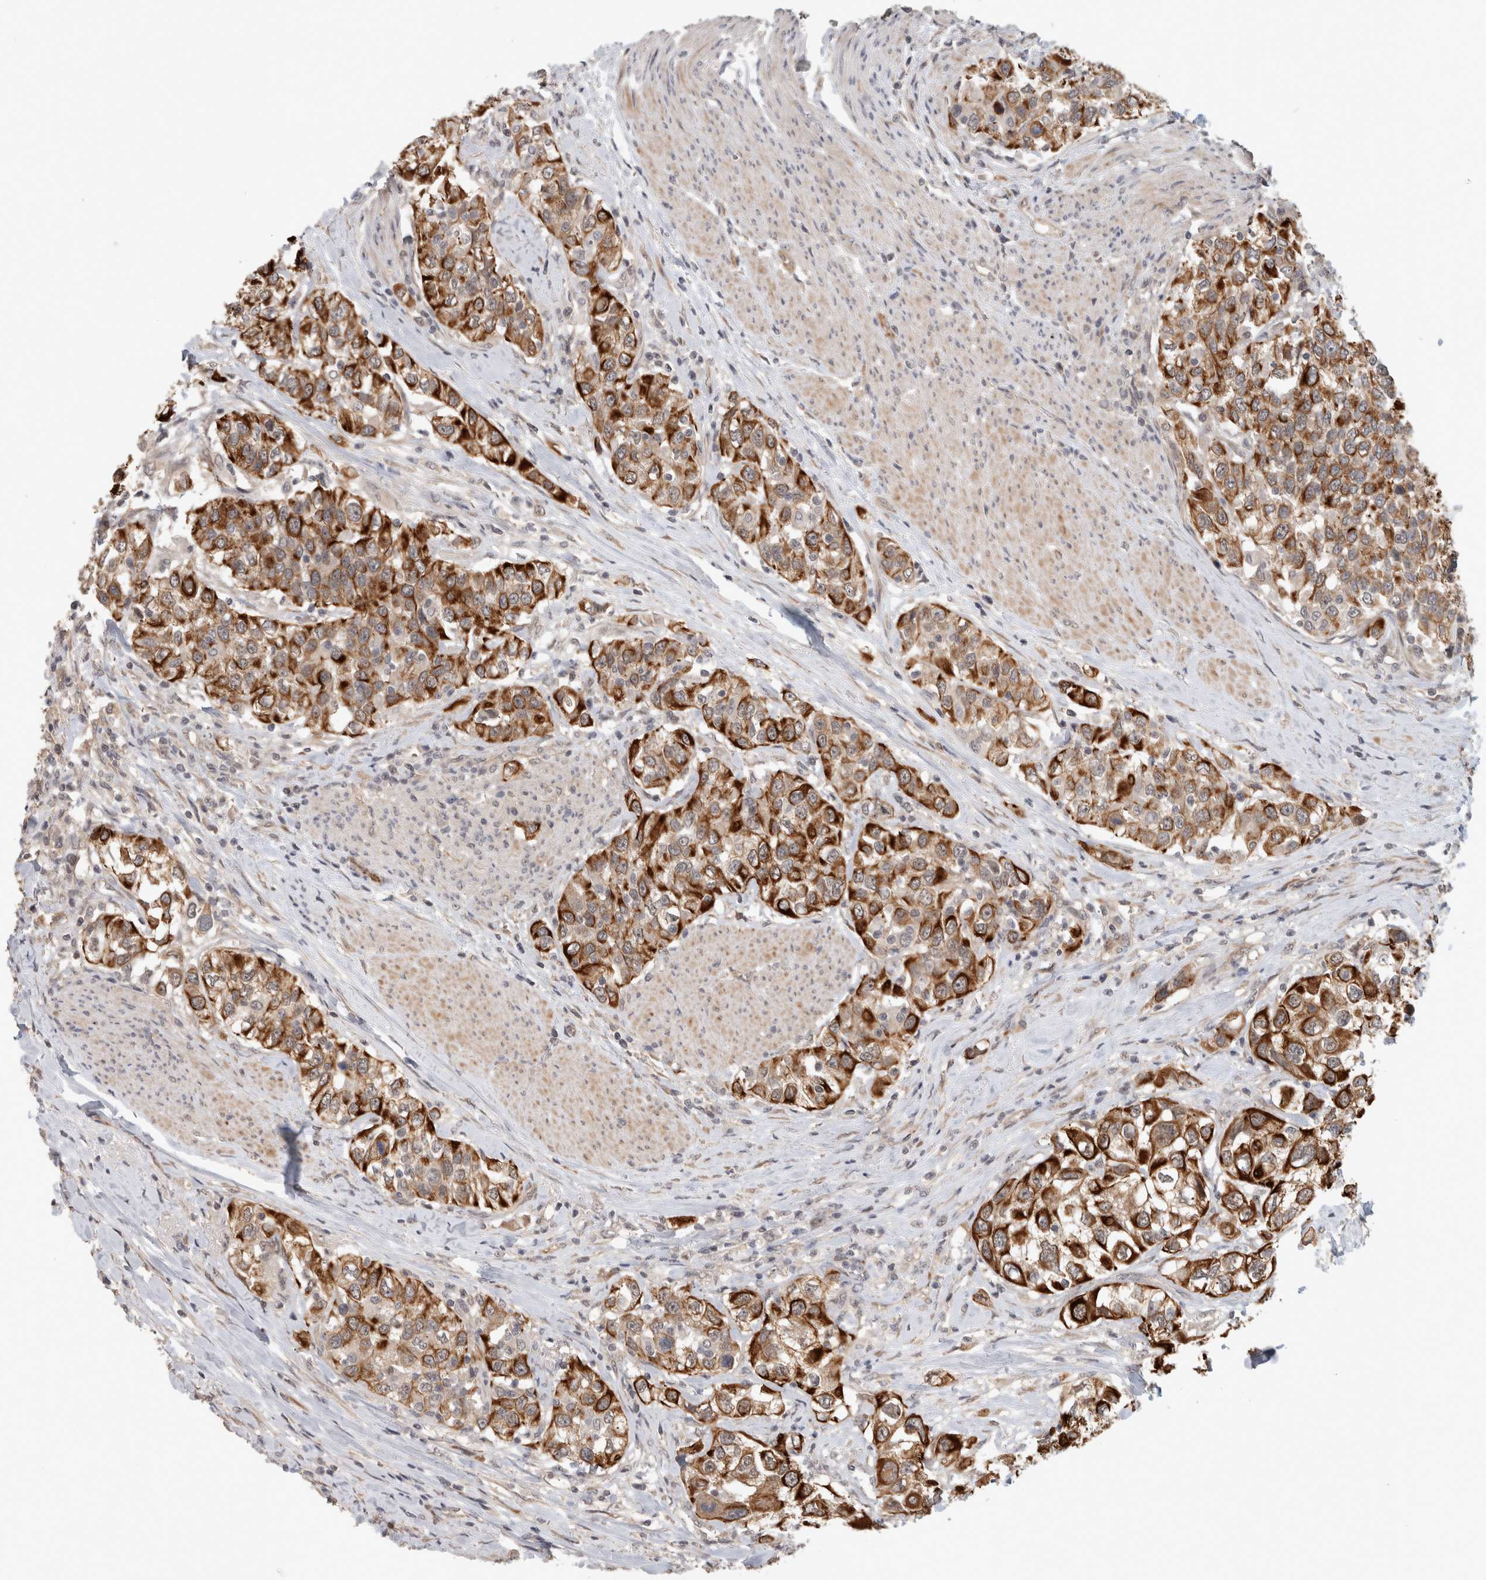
{"staining": {"intensity": "strong", "quantity": ">75%", "location": "cytoplasmic/membranous"}, "tissue": "urothelial cancer", "cell_type": "Tumor cells", "image_type": "cancer", "snomed": [{"axis": "morphology", "description": "Urothelial carcinoma, High grade"}, {"axis": "topography", "description": "Urinary bladder"}], "caption": "Protein staining reveals strong cytoplasmic/membranous positivity in approximately >75% of tumor cells in urothelial carcinoma (high-grade).", "gene": "CRISPLD1", "patient": {"sex": "female", "age": 80}}